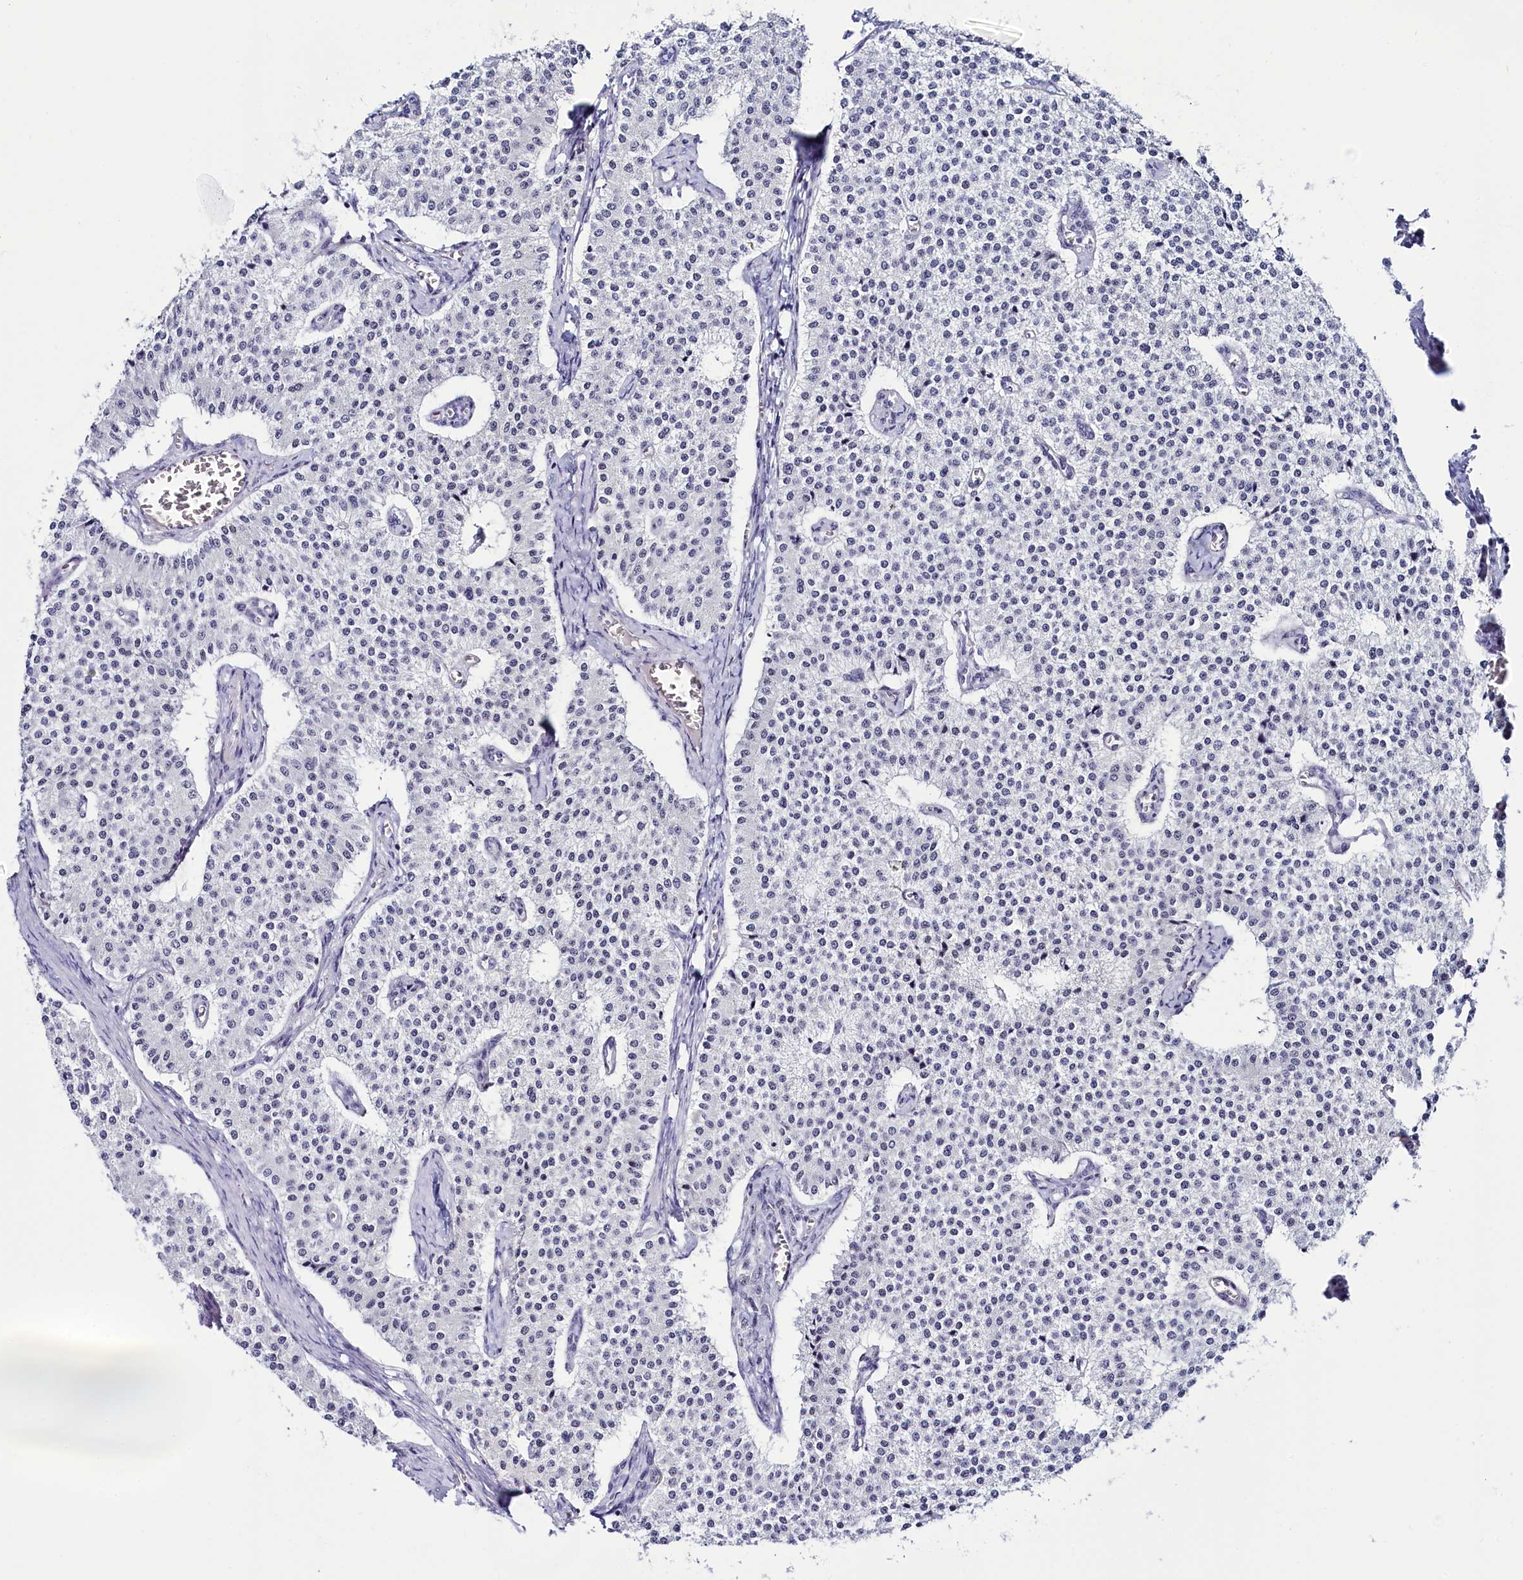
{"staining": {"intensity": "negative", "quantity": "none", "location": "none"}, "tissue": "carcinoid", "cell_type": "Tumor cells", "image_type": "cancer", "snomed": [{"axis": "morphology", "description": "Carcinoid, malignant, NOS"}, {"axis": "topography", "description": "Colon"}], "caption": "DAB immunohistochemical staining of human malignant carcinoid shows no significant positivity in tumor cells. (DAB (3,3'-diaminobenzidine) IHC, high magnification).", "gene": "TCOF1", "patient": {"sex": "female", "age": 52}}